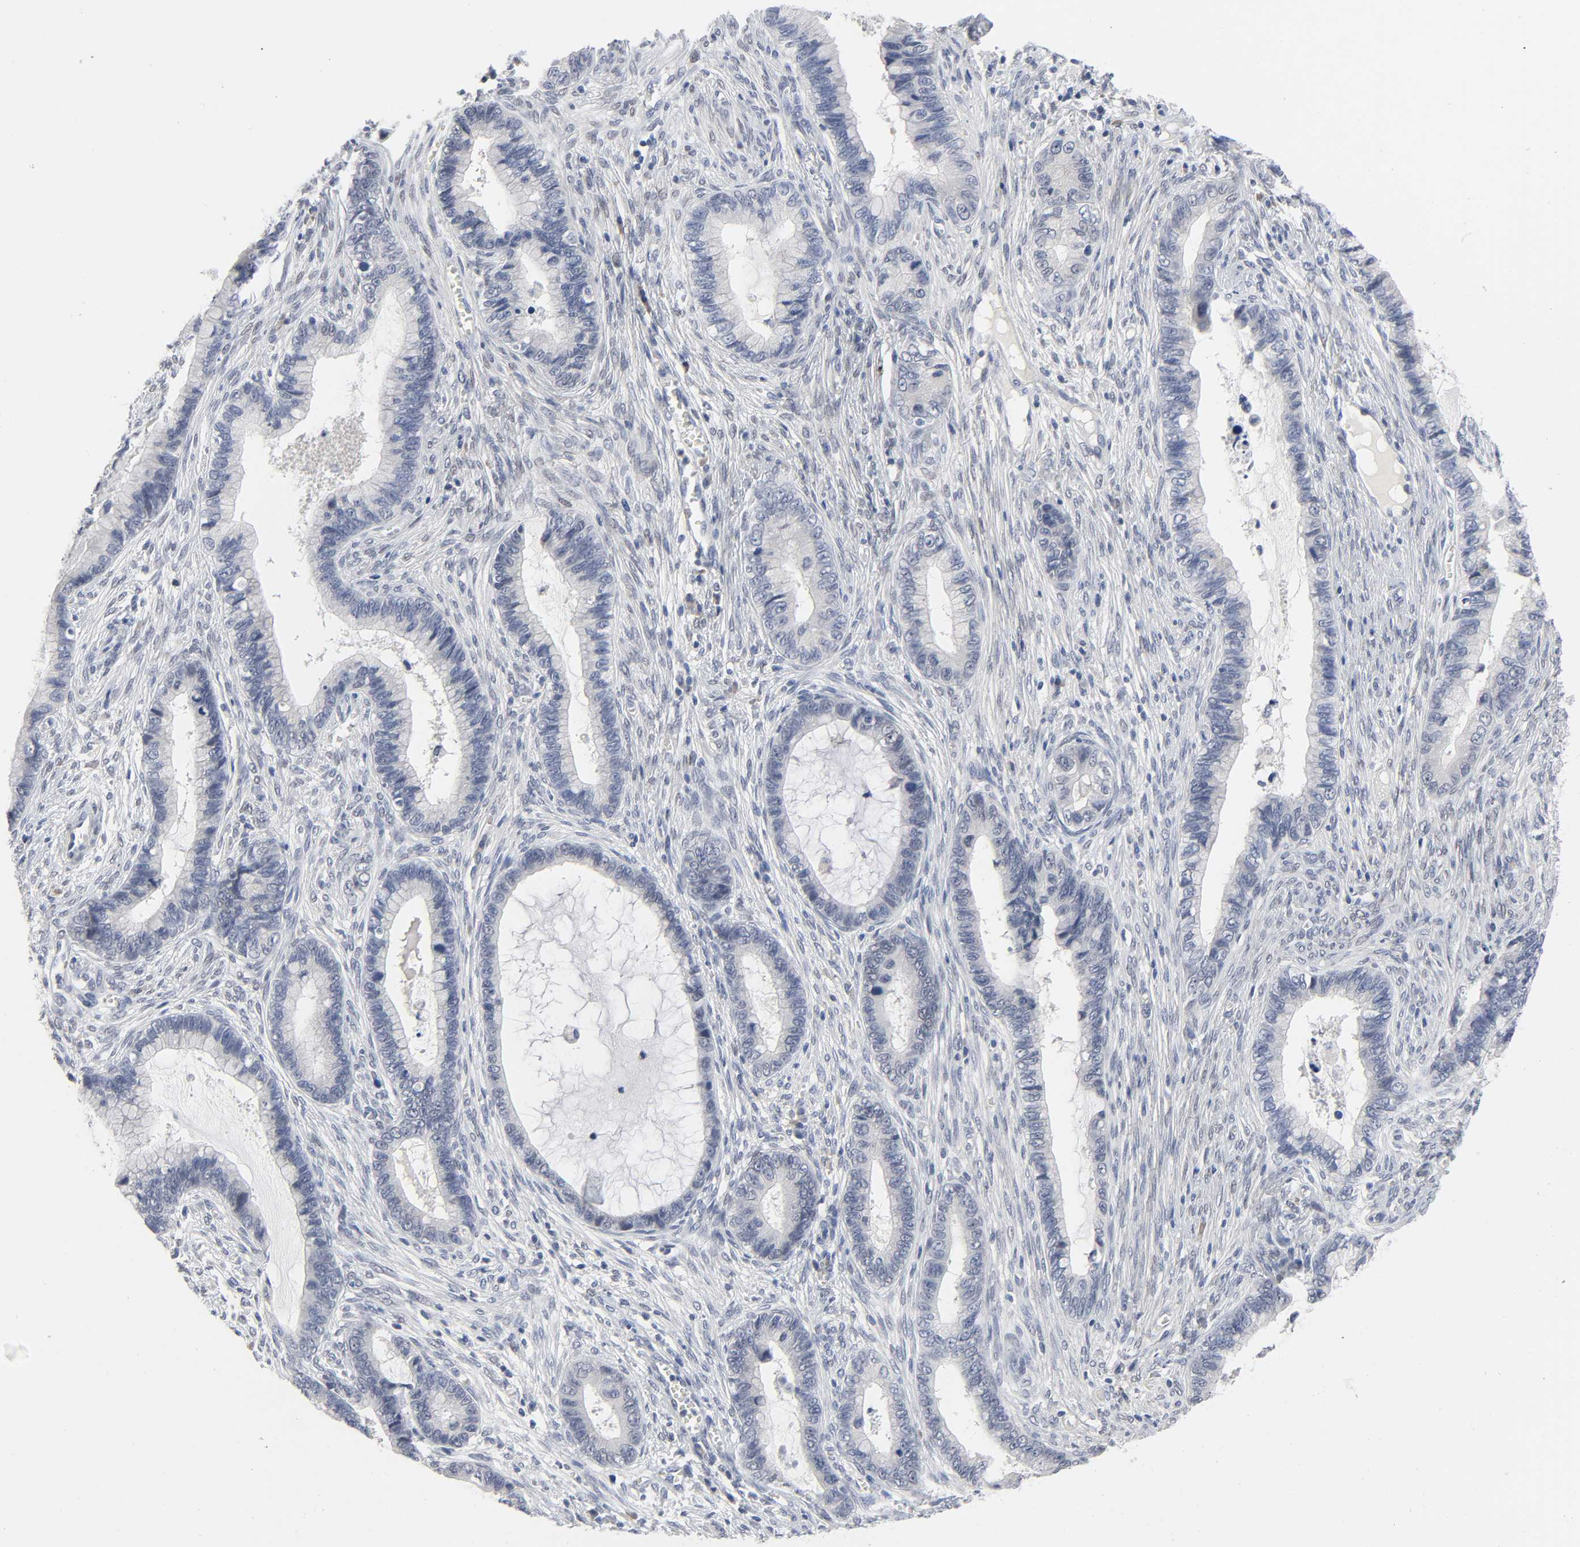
{"staining": {"intensity": "negative", "quantity": "none", "location": "none"}, "tissue": "cervical cancer", "cell_type": "Tumor cells", "image_type": "cancer", "snomed": [{"axis": "morphology", "description": "Adenocarcinoma, NOS"}, {"axis": "topography", "description": "Cervix"}], "caption": "Tumor cells are negative for brown protein staining in cervical cancer (adenocarcinoma).", "gene": "SALL2", "patient": {"sex": "female", "age": 44}}